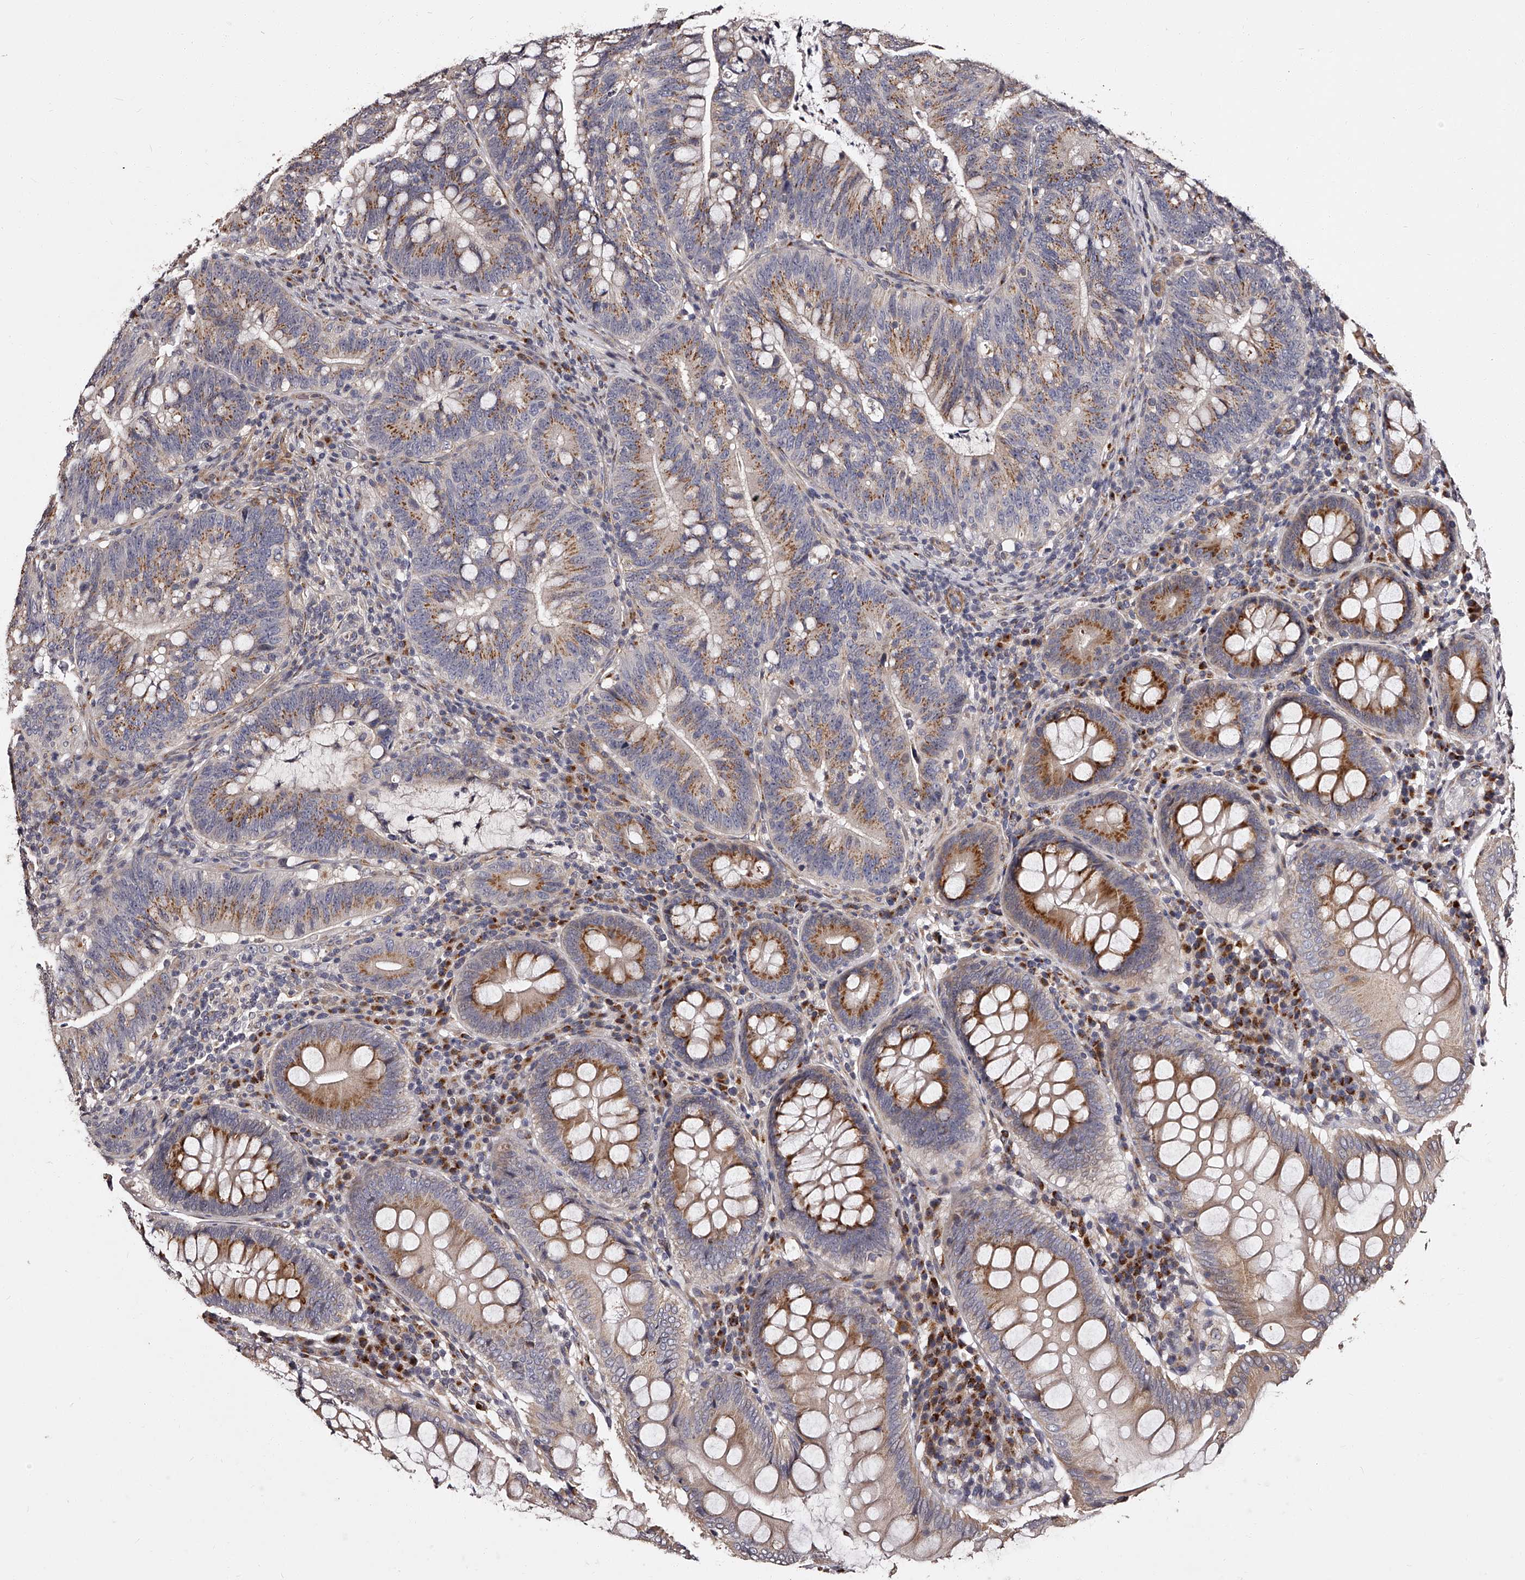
{"staining": {"intensity": "moderate", "quantity": ">75%", "location": "cytoplasmic/membranous"}, "tissue": "colorectal cancer", "cell_type": "Tumor cells", "image_type": "cancer", "snomed": [{"axis": "morphology", "description": "Adenocarcinoma, NOS"}, {"axis": "topography", "description": "Colon"}], "caption": "This image demonstrates immunohistochemistry (IHC) staining of colorectal cancer, with medium moderate cytoplasmic/membranous expression in about >75% of tumor cells.", "gene": "RSC1A1", "patient": {"sex": "female", "age": 66}}